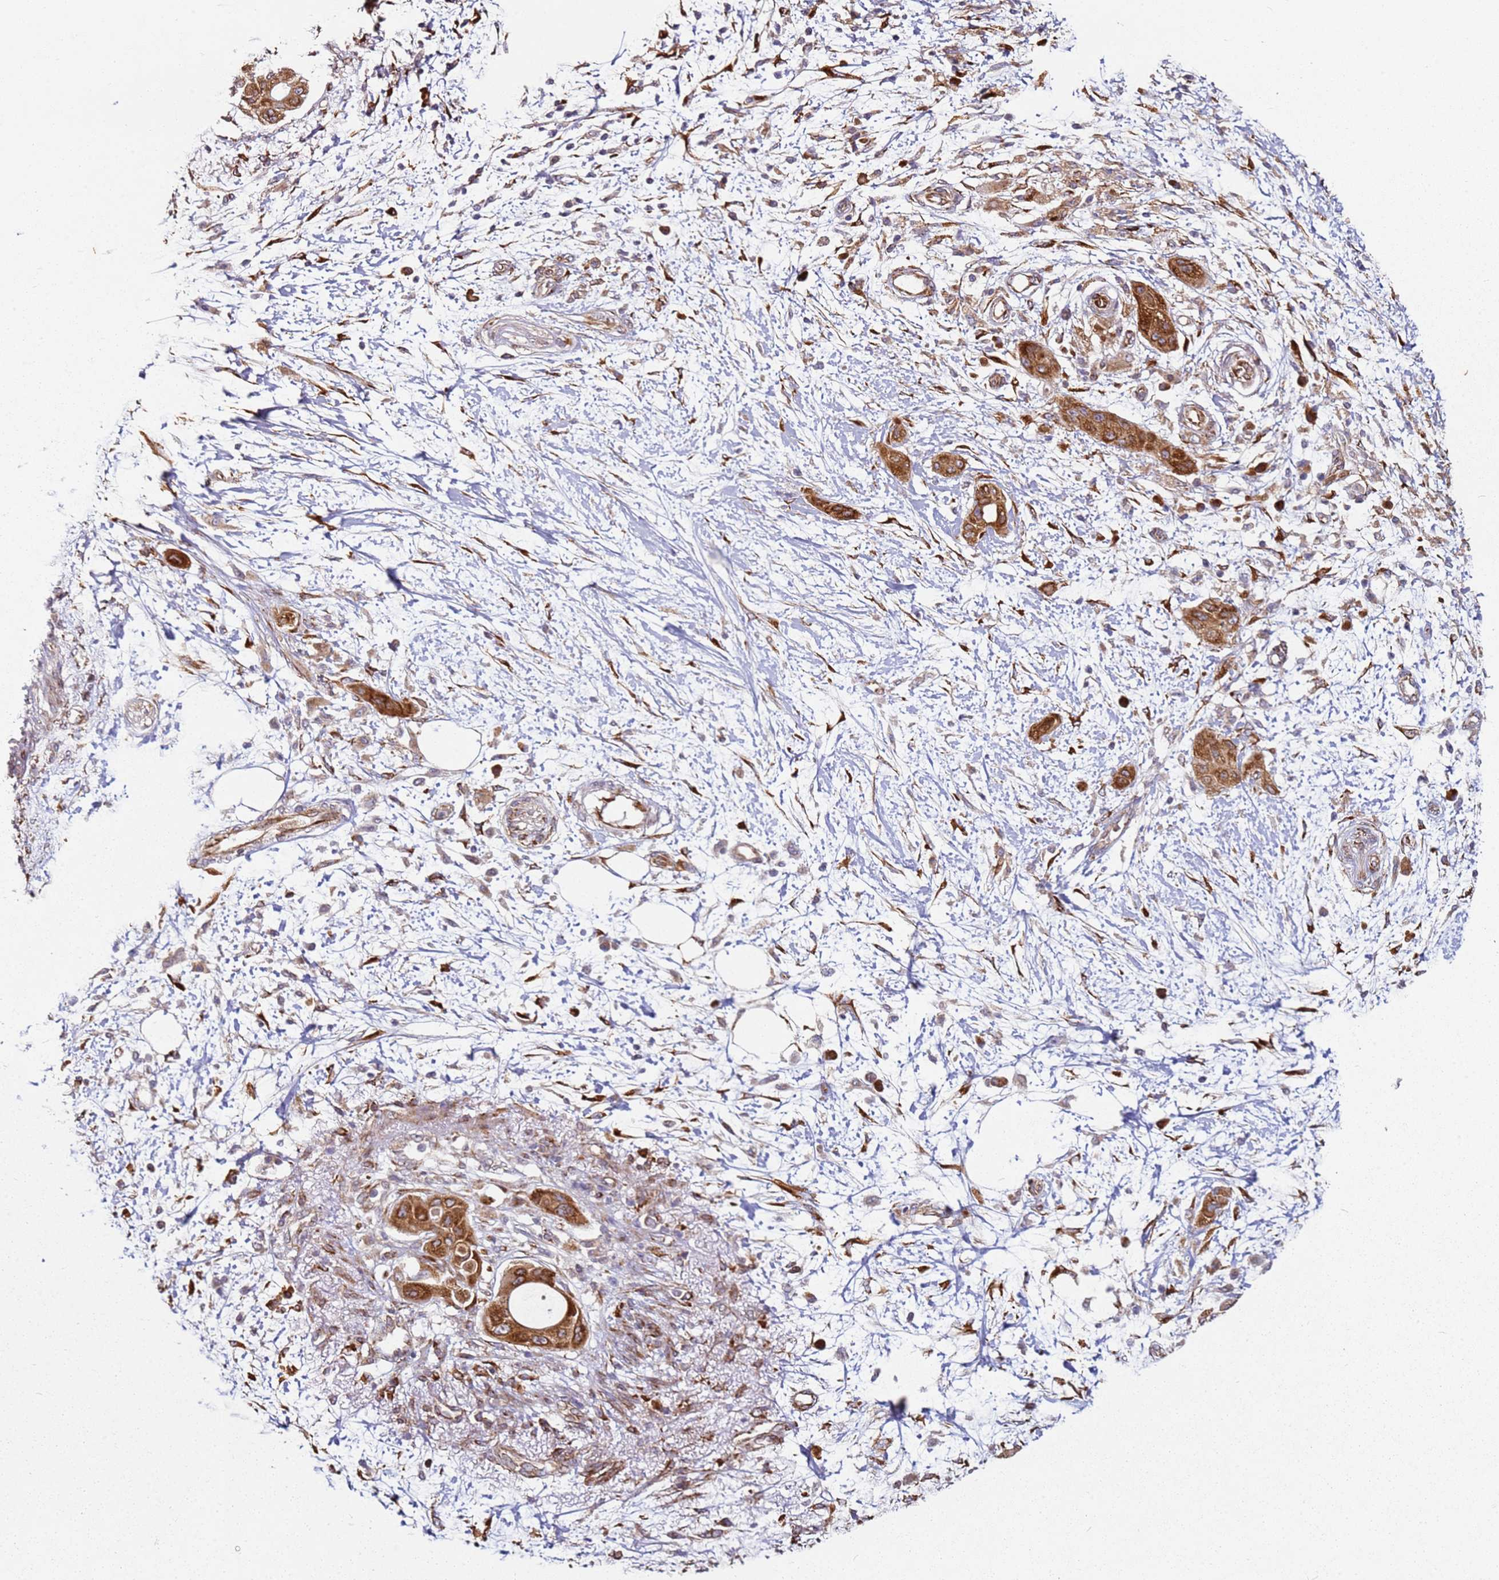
{"staining": {"intensity": "strong", "quantity": ">75%", "location": "cytoplasmic/membranous"}, "tissue": "pancreatic cancer", "cell_type": "Tumor cells", "image_type": "cancer", "snomed": [{"axis": "morphology", "description": "Adenocarcinoma, NOS"}, {"axis": "topography", "description": "Pancreas"}], "caption": "The histopathology image displays a brown stain indicating the presence of a protein in the cytoplasmic/membranous of tumor cells in pancreatic cancer (adenocarcinoma).", "gene": "ARFRP1", "patient": {"sex": "male", "age": 68}}